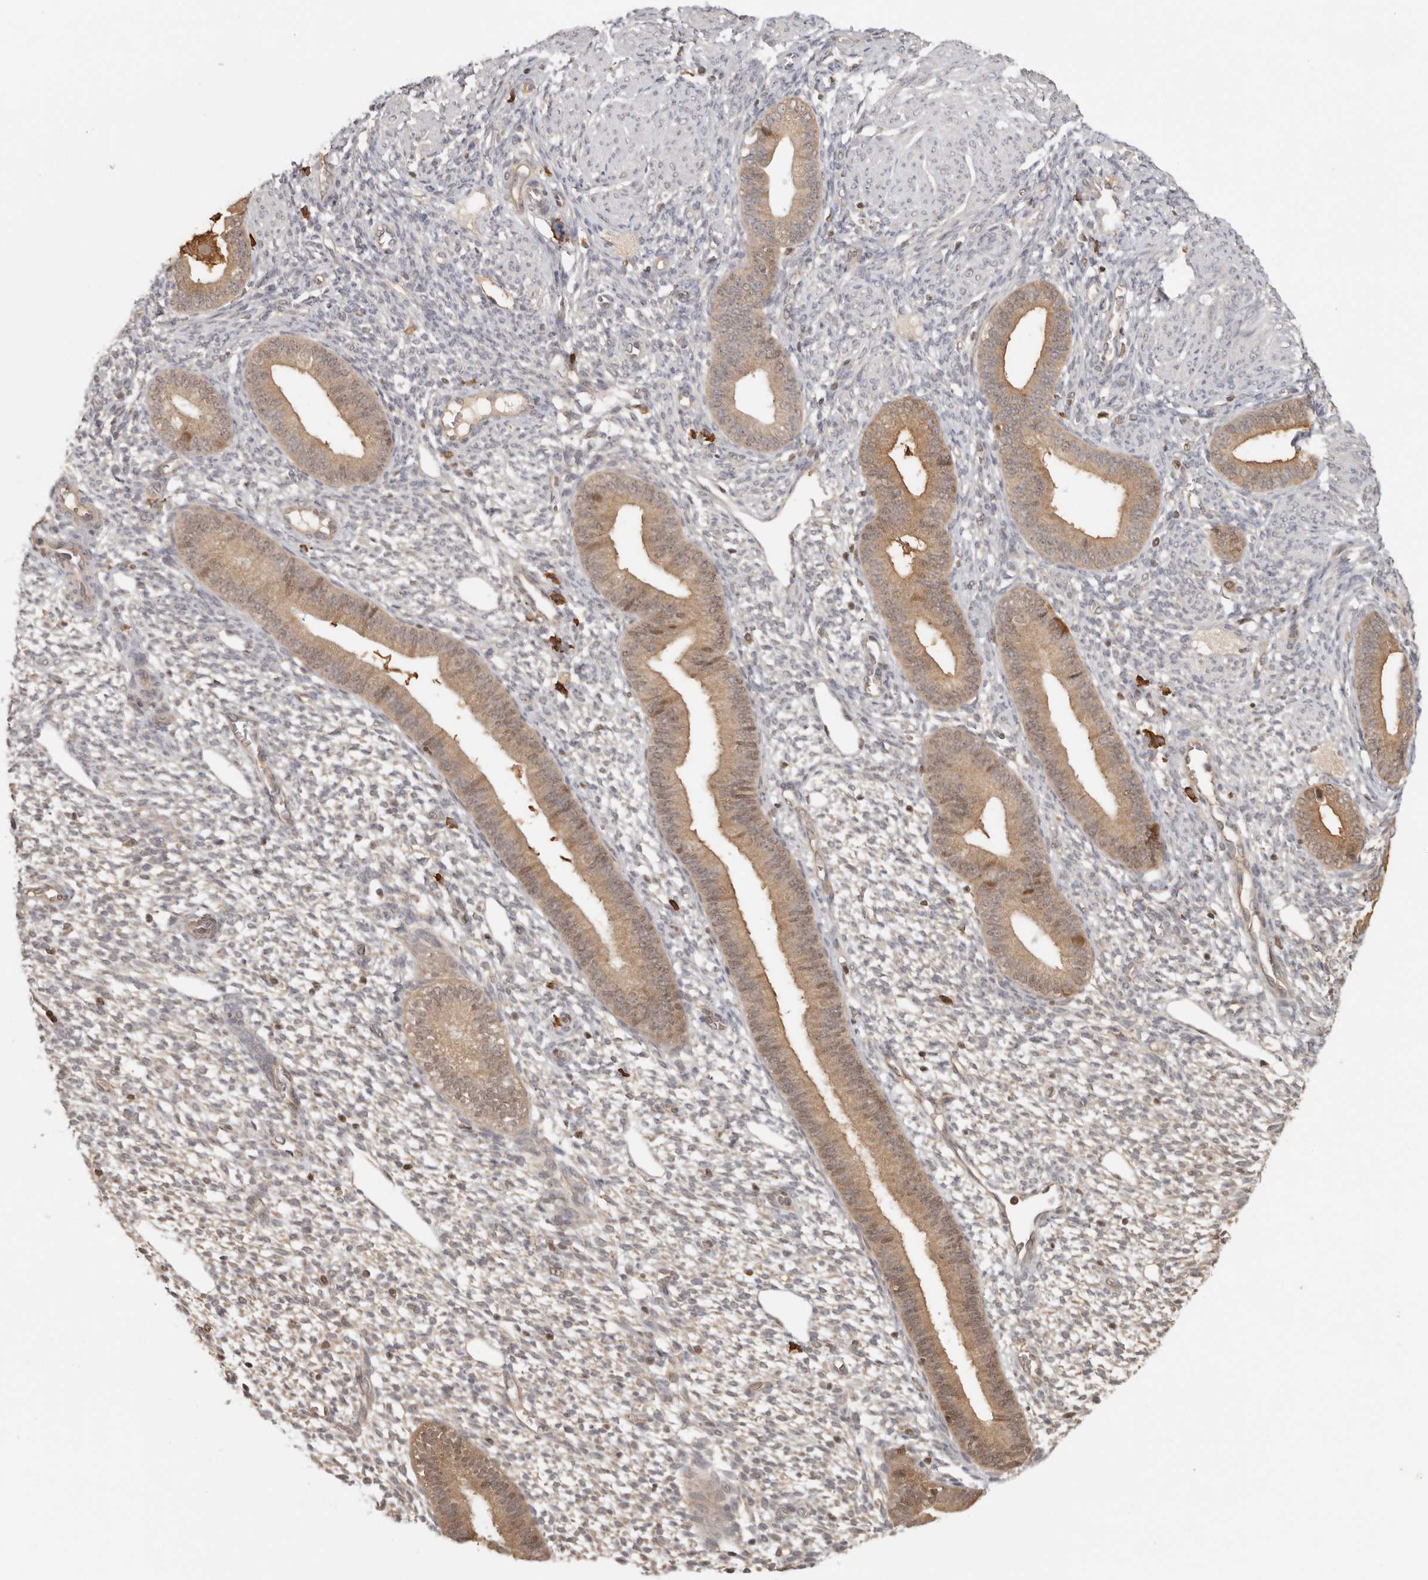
{"staining": {"intensity": "moderate", "quantity": "25%-75%", "location": "cytoplasmic/membranous,nuclear"}, "tissue": "endometrium", "cell_type": "Cells in endometrial stroma", "image_type": "normal", "snomed": [{"axis": "morphology", "description": "Normal tissue, NOS"}, {"axis": "topography", "description": "Endometrium"}], "caption": "Moderate cytoplasmic/membranous,nuclear positivity is identified in about 25%-75% of cells in endometrial stroma in unremarkable endometrium.", "gene": "PSMA5", "patient": {"sex": "female", "age": 46}}